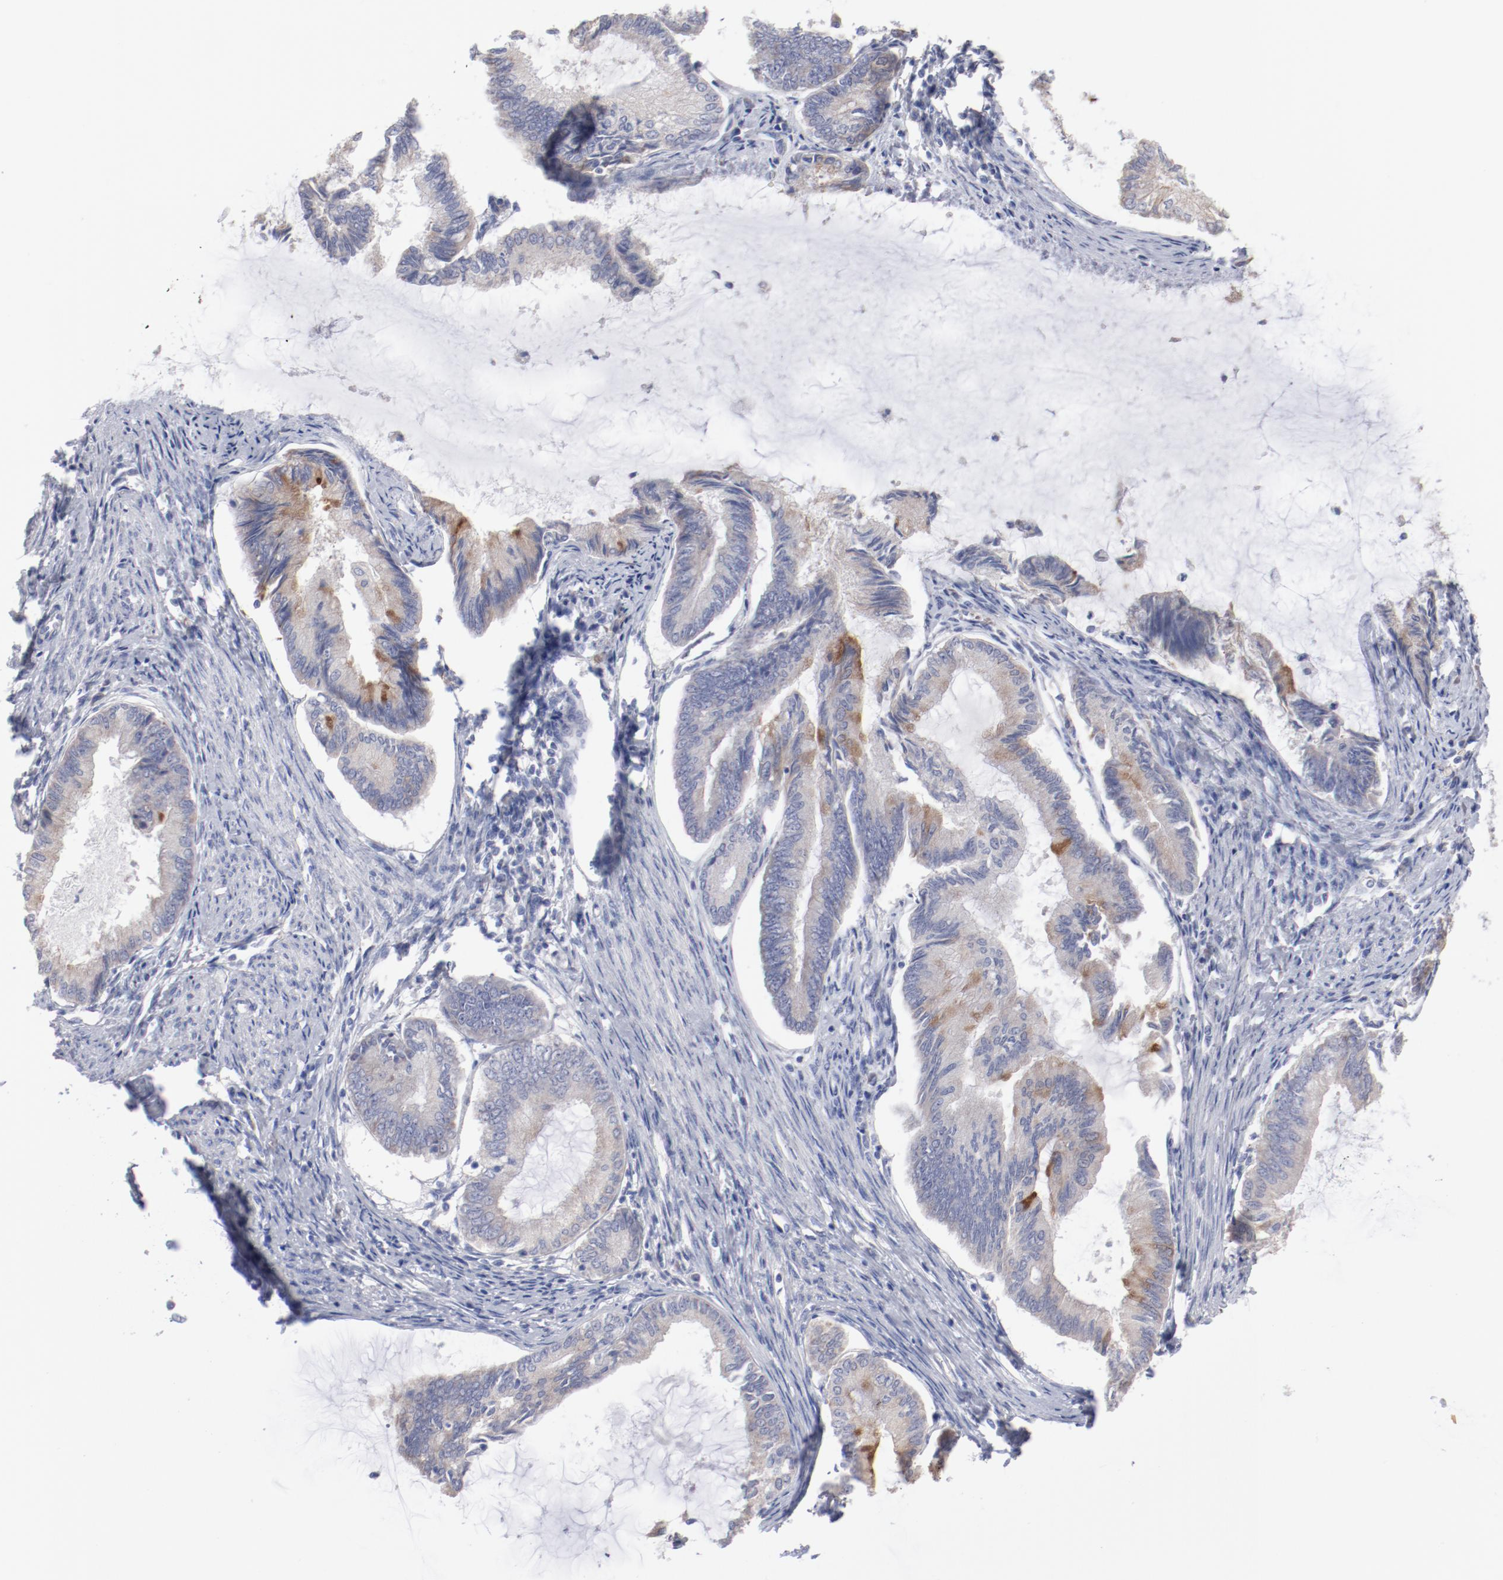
{"staining": {"intensity": "moderate", "quantity": "25%-75%", "location": "cytoplasmic/membranous"}, "tissue": "endometrial cancer", "cell_type": "Tumor cells", "image_type": "cancer", "snomed": [{"axis": "morphology", "description": "Adenocarcinoma, NOS"}, {"axis": "topography", "description": "Endometrium"}], "caption": "Protein expression analysis of human adenocarcinoma (endometrial) reveals moderate cytoplasmic/membranous staining in approximately 25%-75% of tumor cells.", "gene": "CPE", "patient": {"sex": "female", "age": 86}}